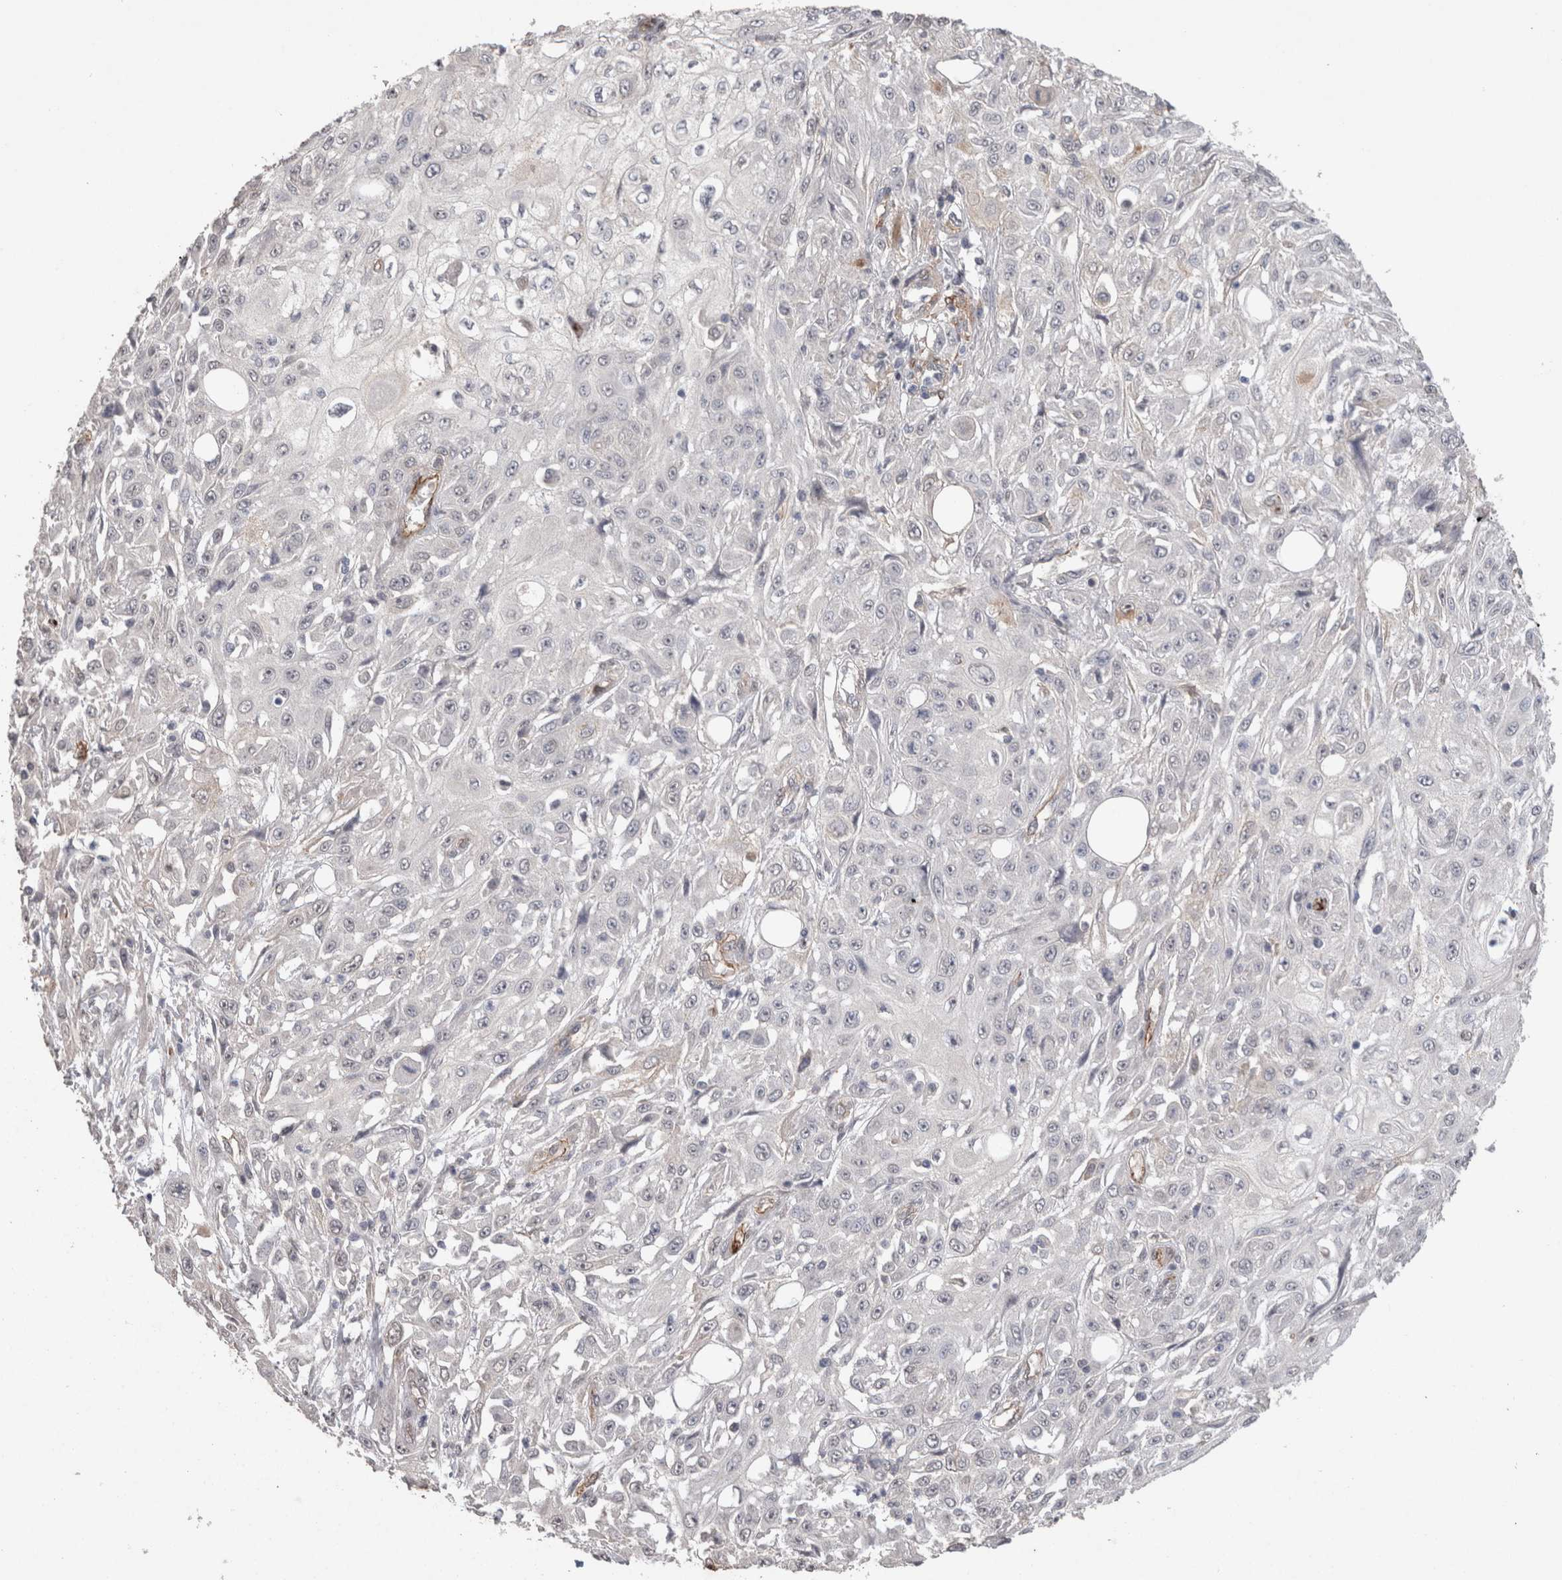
{"staining": {"intensity": "negative", "quantity": "none", "location": "none"}, "tissue": "skin cancer", "cell_type": "Tumor cells", "image_type": "cancer", "snomed": [{"axis": "morphology", "description": "Squamous cell carcinoma, NOS"}, {"axis": "morphology", "description": "Squamous cell carcinoma, metastatic, NOS"}, {"axis": "topography", "description": "Skin"}, {"axis": "topography", "description": "Lymph node"}], "caption": "This is an immunohistochemistry (IHC) photomicrograph of skin cancer (squamous cell carcinoma). There is no positivity in tumor cells.", "gene": "CDH13", "patient": {"sex": "male", "age": 75}}